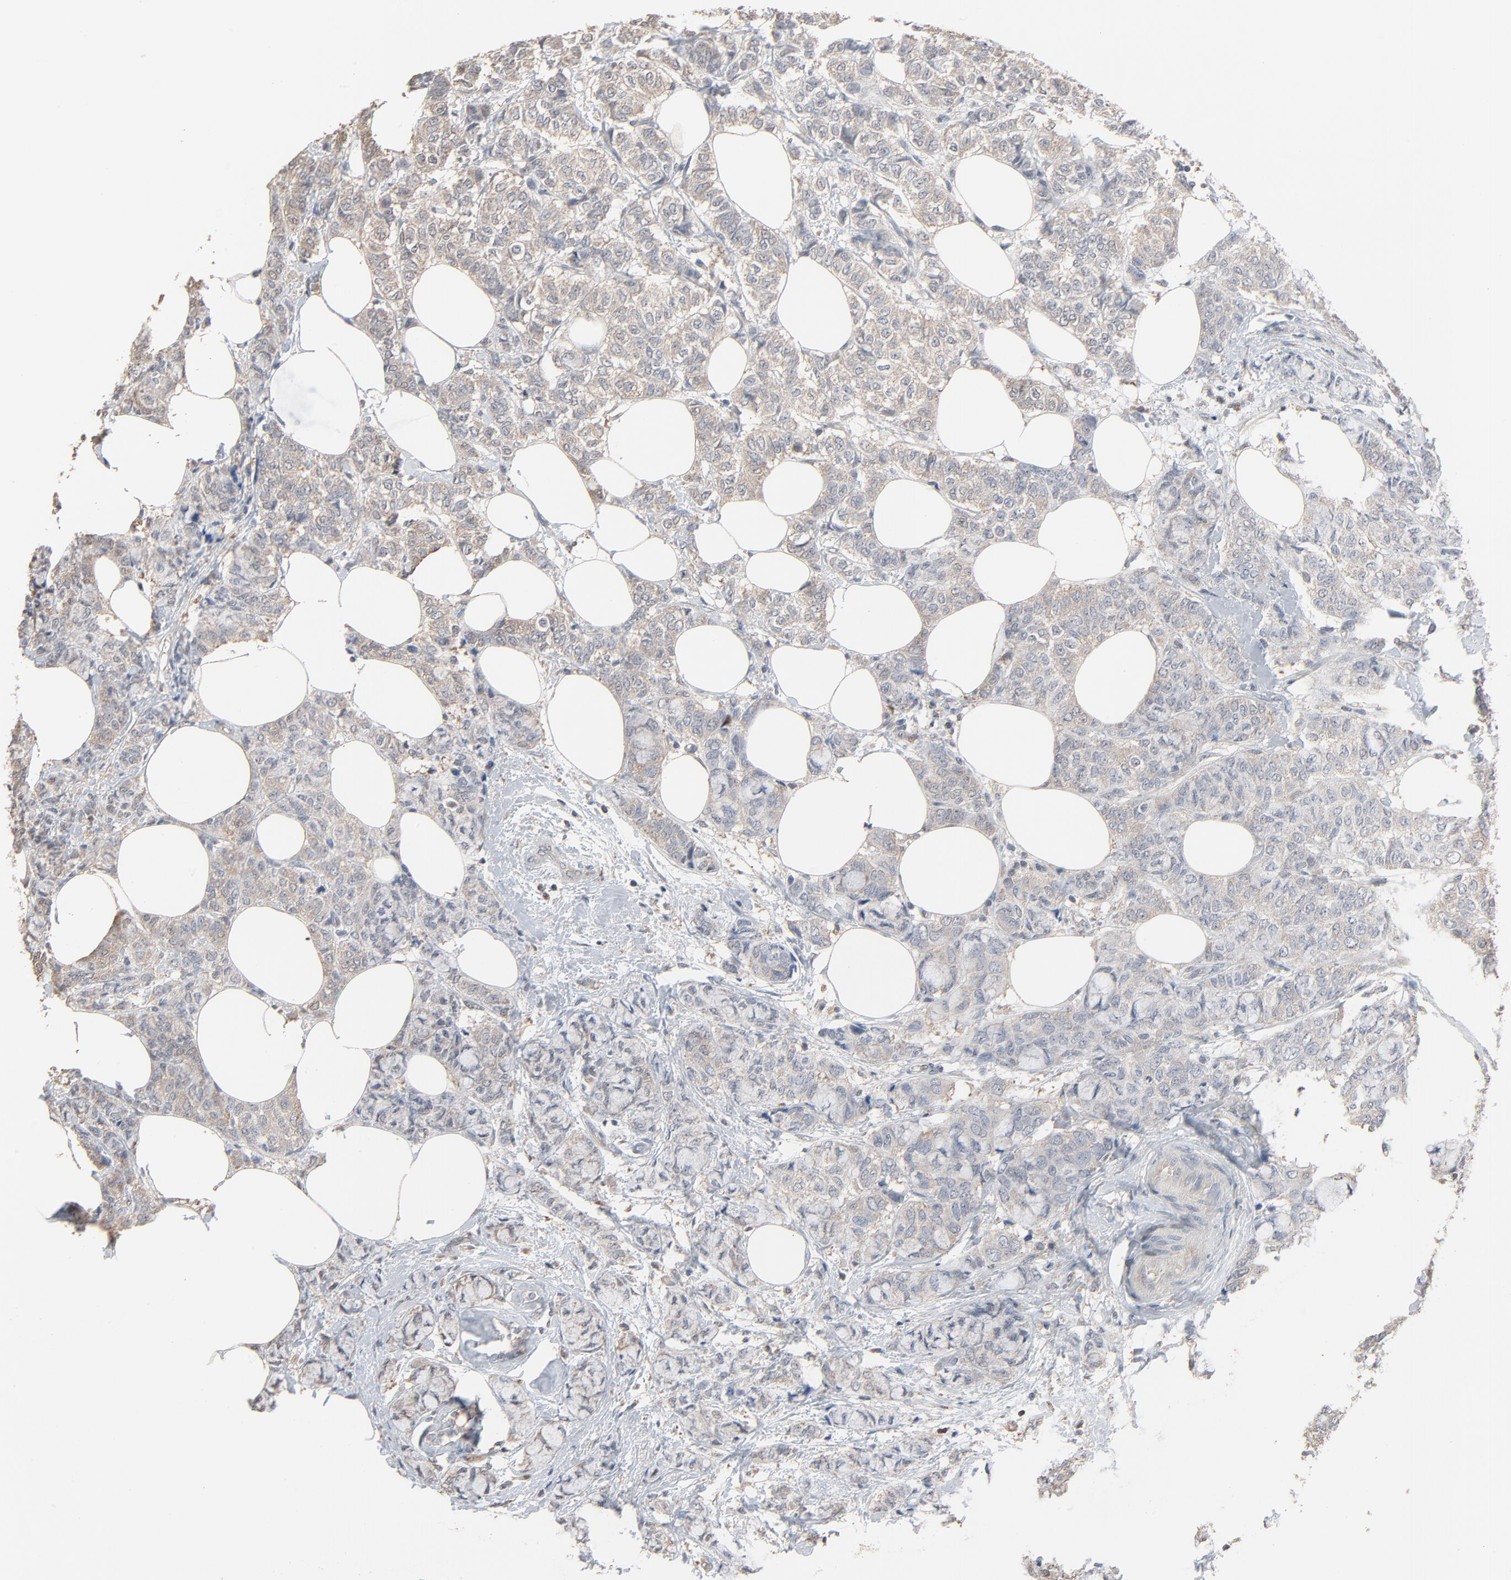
{"staining": {"intensity": "weak", "quantity": "25%-75%", "location": "cytoplasmic/membranous"}, "tissue": "breast cancer", "cell_type": "Tumor cells", "image_type": "cancer", "snomed": [{"axis": "morphology", "description": "Lobular carcinoma"}, {"axis": "topography", "description": "Breast"}], "caption": "The histopathology image demonstrates immunohistochemical staining of breast cancer (lobular carcinoma). There is weak cytoplasmic/membranous positivity is seen in about 25%-75% of tumor cells.", "gene": "CCT5", "patient": {"sex": "female", "age": 60}}